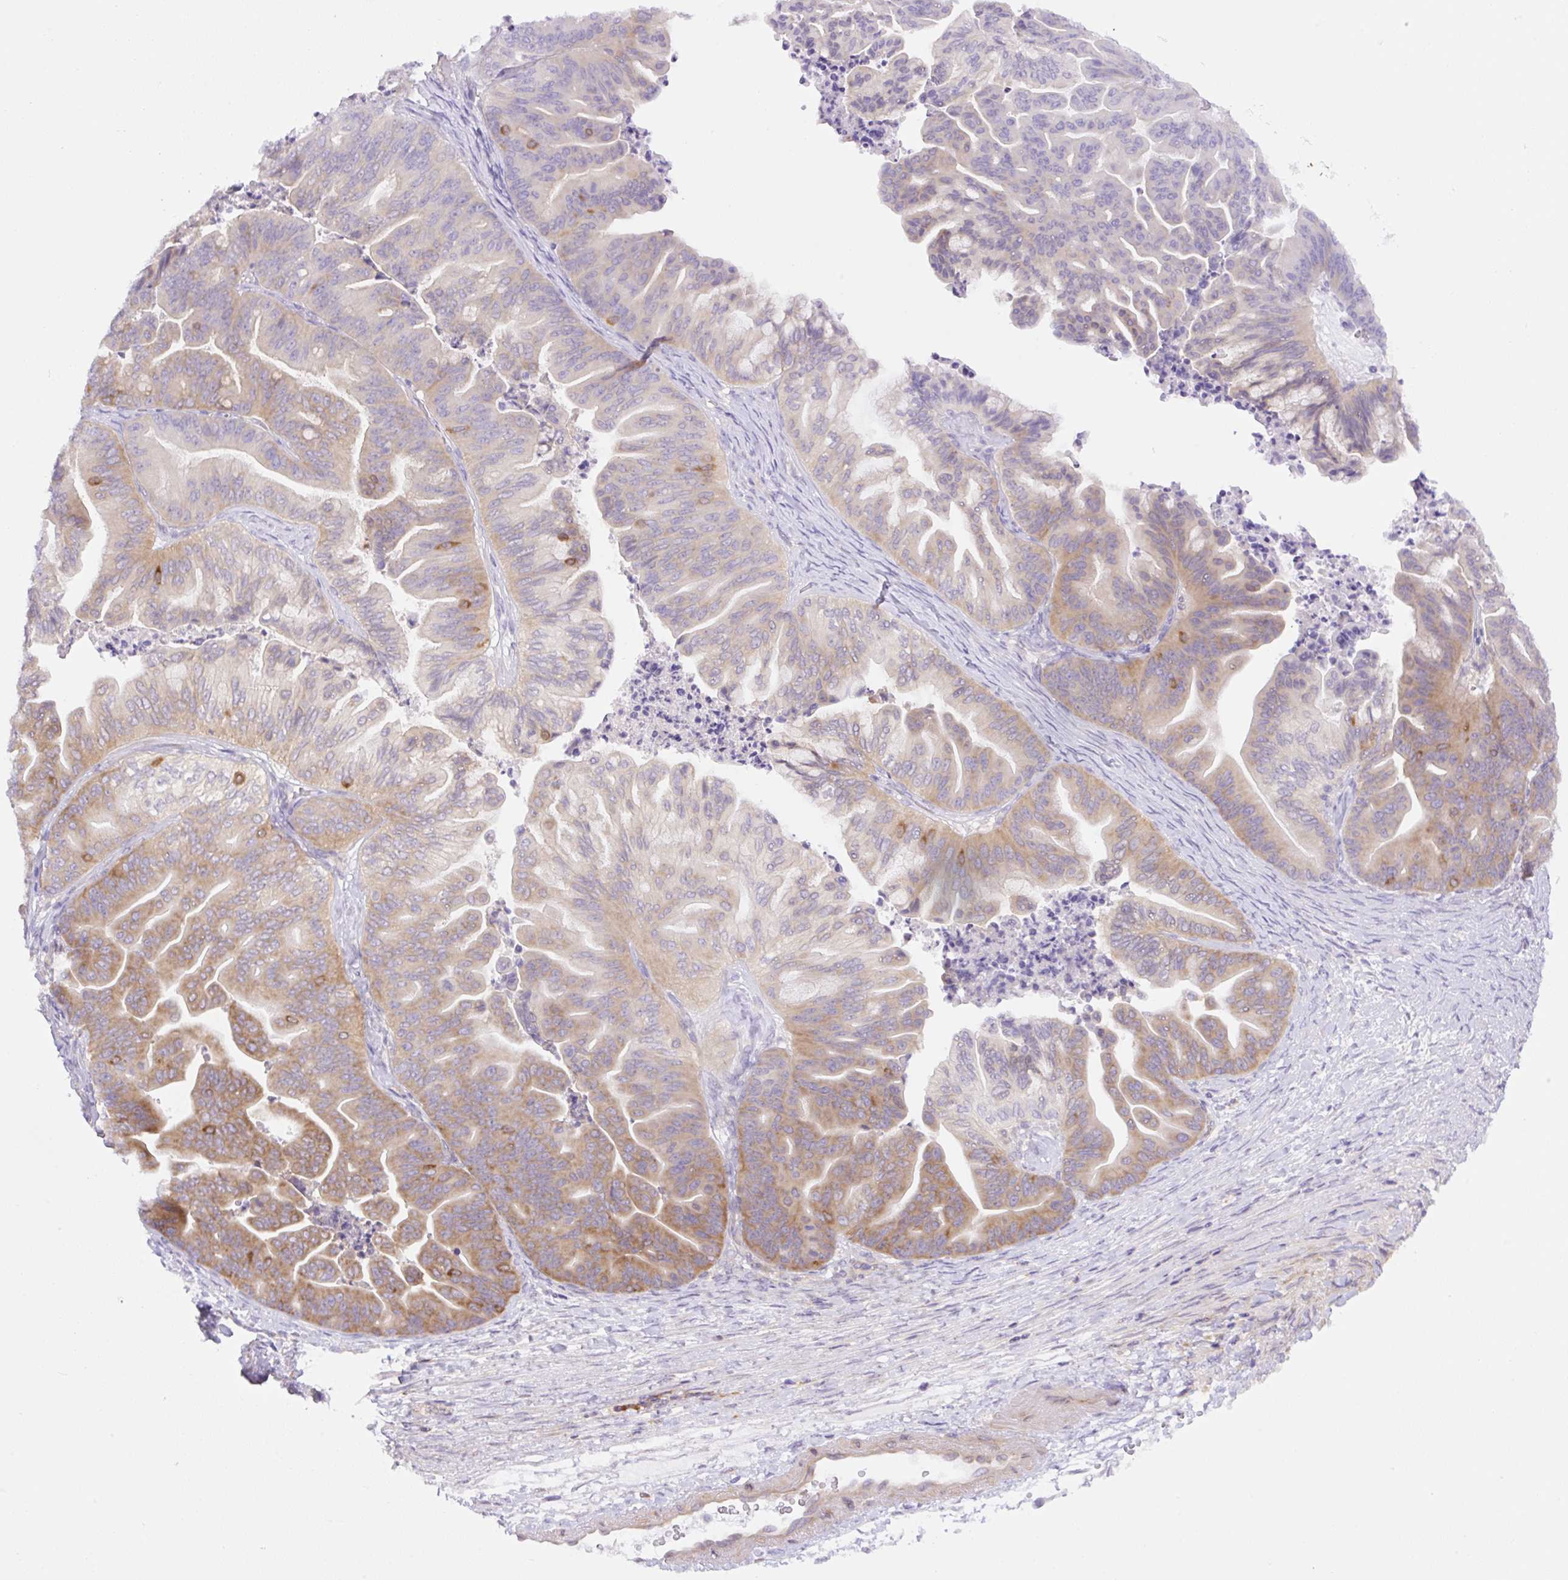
{"staining": {"intensity": "moderate", "quantity": "<25%", "location": "cytoplasmic/membranous"}, "tissue": "ovarian cancer", "cell_type": "Tumor cells", "image_type": "cancer", "snomed": [{"axis": "morphology", "description": "Cystadenocarcinoma, mucinous, NOS"}, {"axis": "topography", "description": "Ovary"}], "caption": "Moderate cytoplasmic/membranous expression for a protein is present in about <25% of tumor cells of ovarian mucinous cystadenocarcinoma using immunohistochemistry.", "gene": "CAMK2B", "patient": {"sex": "female", "age": 67}}